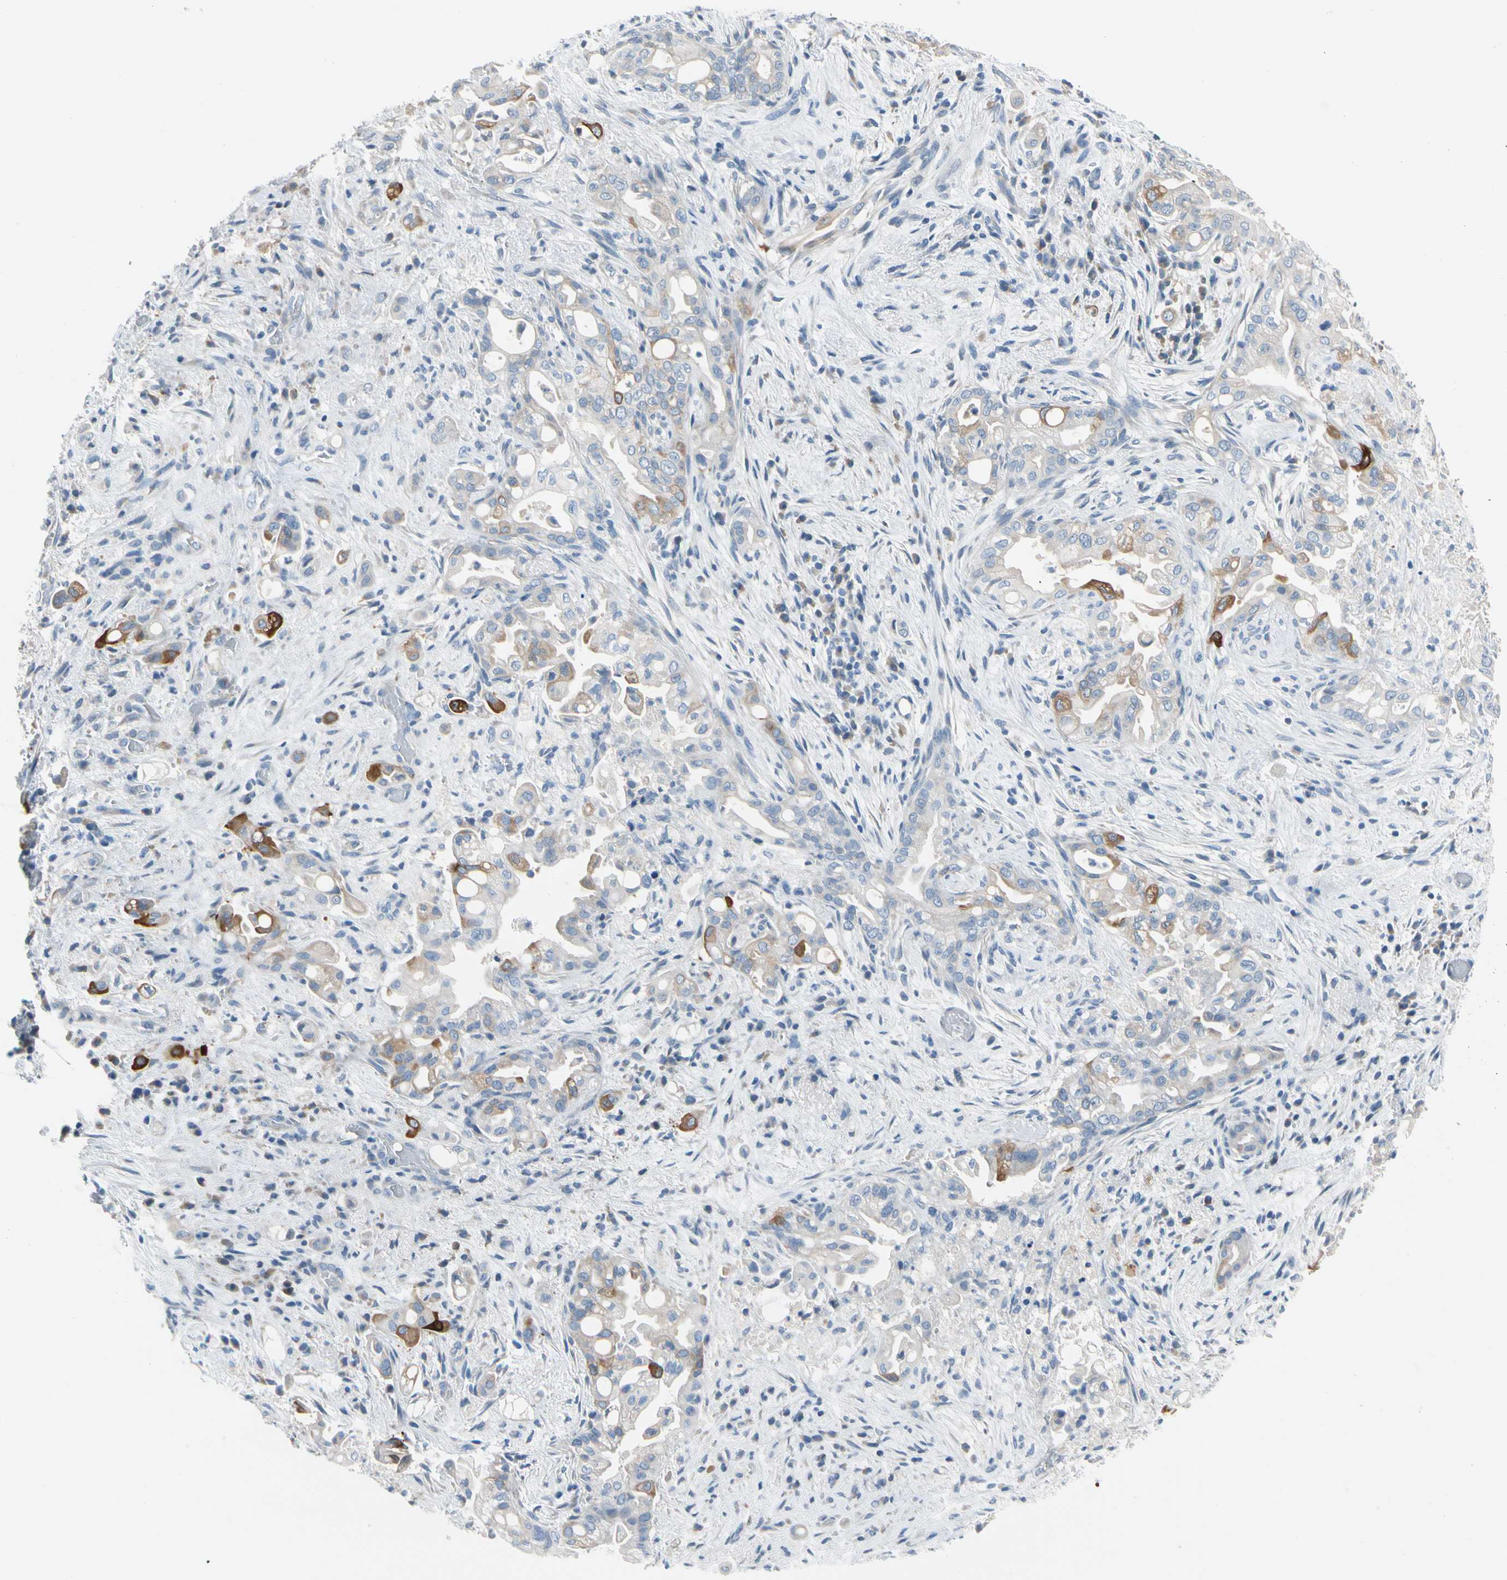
{"staining": {"intensity": "weak", "quantity": "<25%", "location": "cytoplasmic/membranous"}, "tissue": "liver cancer", "cell_type": "Tumor cells", "image_type": "cancer", "snomed": [{"axis": "morphology", "description": "Cholangiocarcinoma"}, {"axis": "topography", "description": "Liver"}], "caption": "There is no significant positivity in tumor cells of liver cancer (cholangiocarcinoma).", "gene": "STK40", "patient": {"sex": "female", "age": 68}}